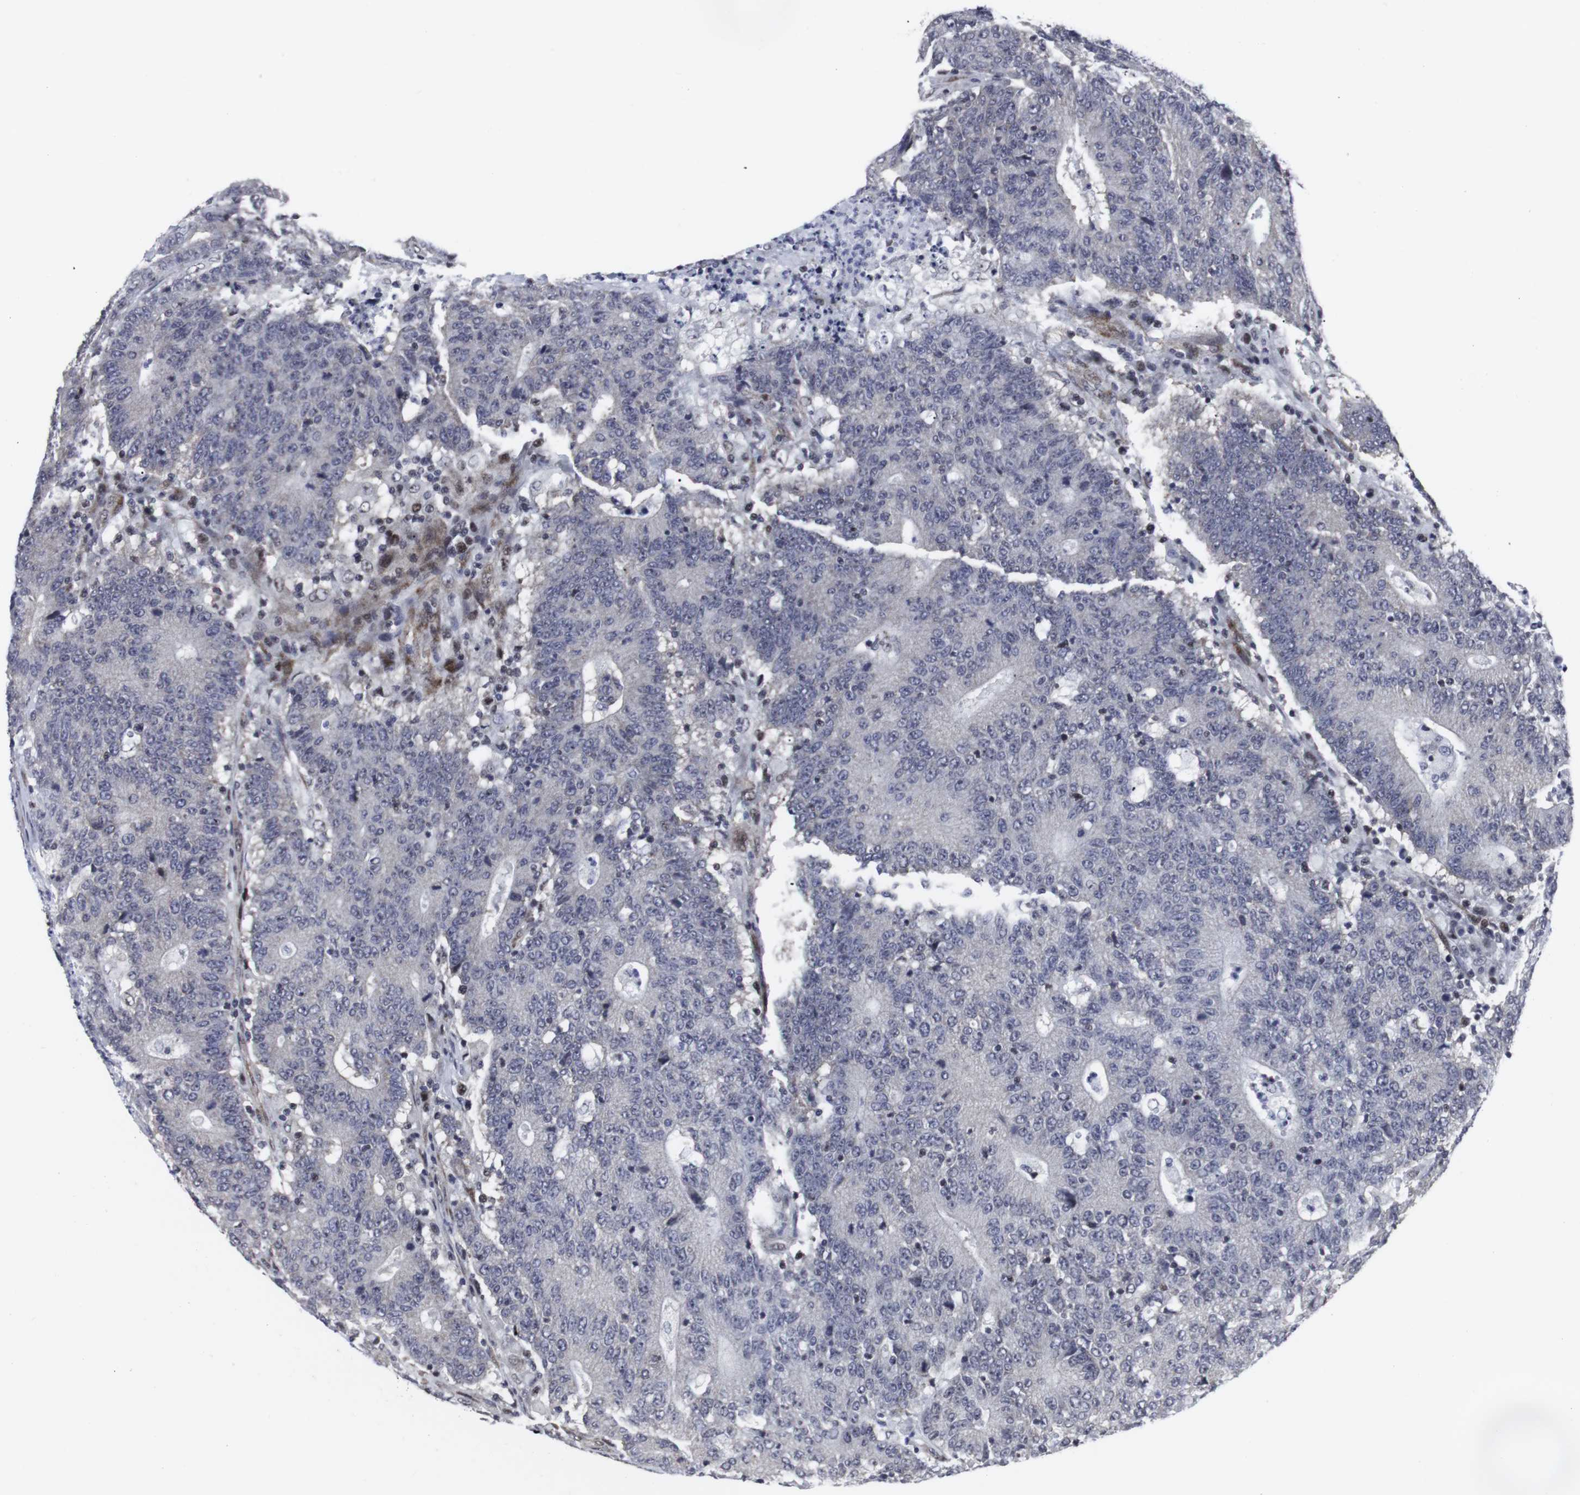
{"staining": {"intensity": "negative", "quantity": "none", "location": "none"}, "tissue": "colorectal cancer", "cell_type": "Tumor cells", "image_type": "cancer", "snomed": [{"axis": "morphology", "description": "Normal tissue, NOS"}, {"axis": "morphology", "description": "Adenocarcinoma, NOS"}, {"axis": "topography", "description": "Colon"}], "caption": "There is no significant expression in tumor cells of adenocarcinoma (colorectal).", "gene": "MLH1", "patient": {"sex": "female", "age": 75}}